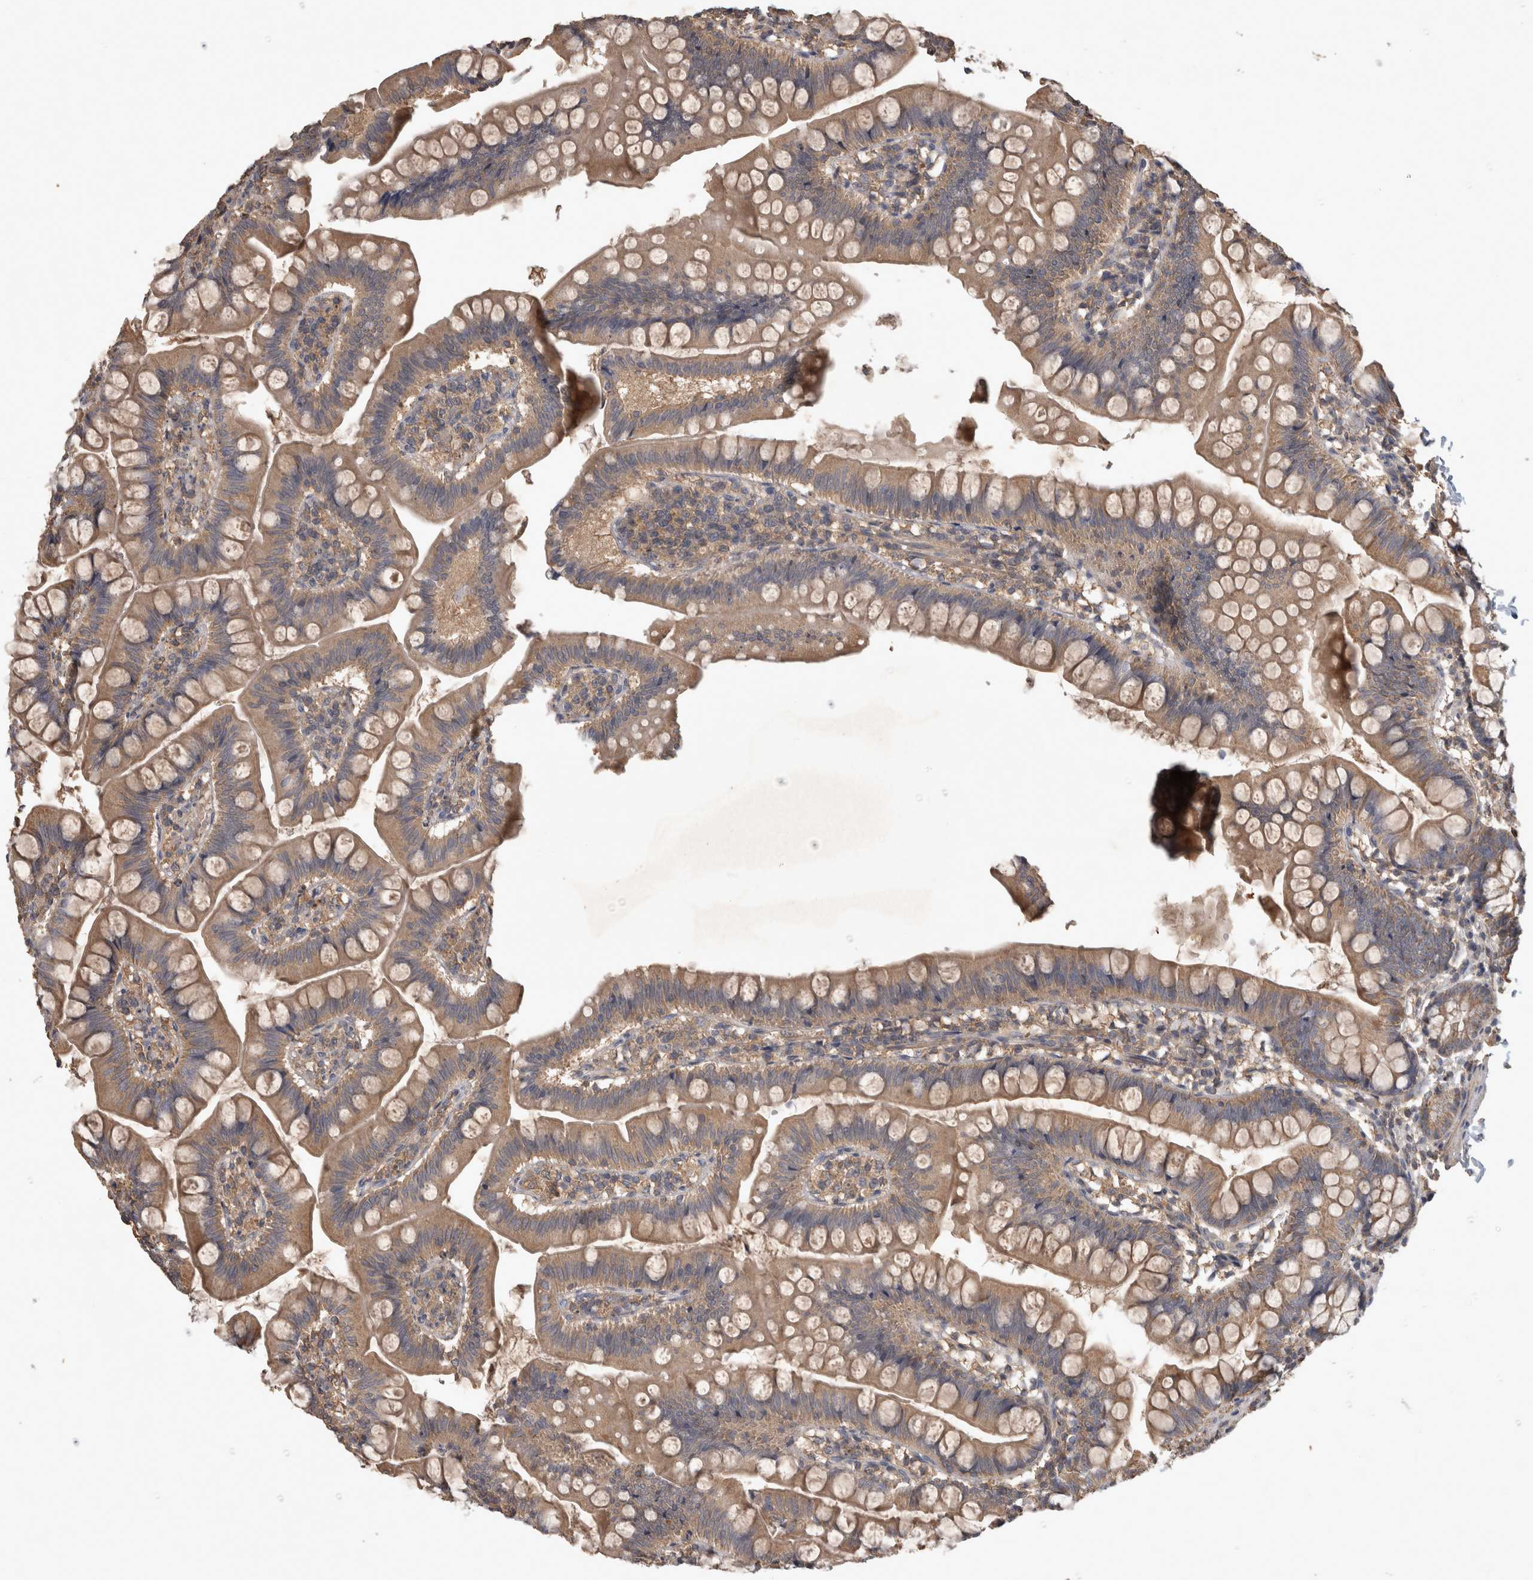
{"staining": {"intensity": "moderate", "quantity": ">75%", "location": "cytoplasmic/membranous"}, "tissue": "small intestine", "cell_type": "Glandular cells", "image_type": "normal", "snomed": [{"axis": "morphology", "description": "Normal tissue, NOS"}, {"axis": "topography", "description": "Small intestine"}], "caption": "IHC of unremarkable small intestine reveals medium levels of moderate cytoplasmic/membranous staining in approximately >75% of glandular cells.", "gene": "TRMT61B", "patient": {"sex": "male", "age": 7}}